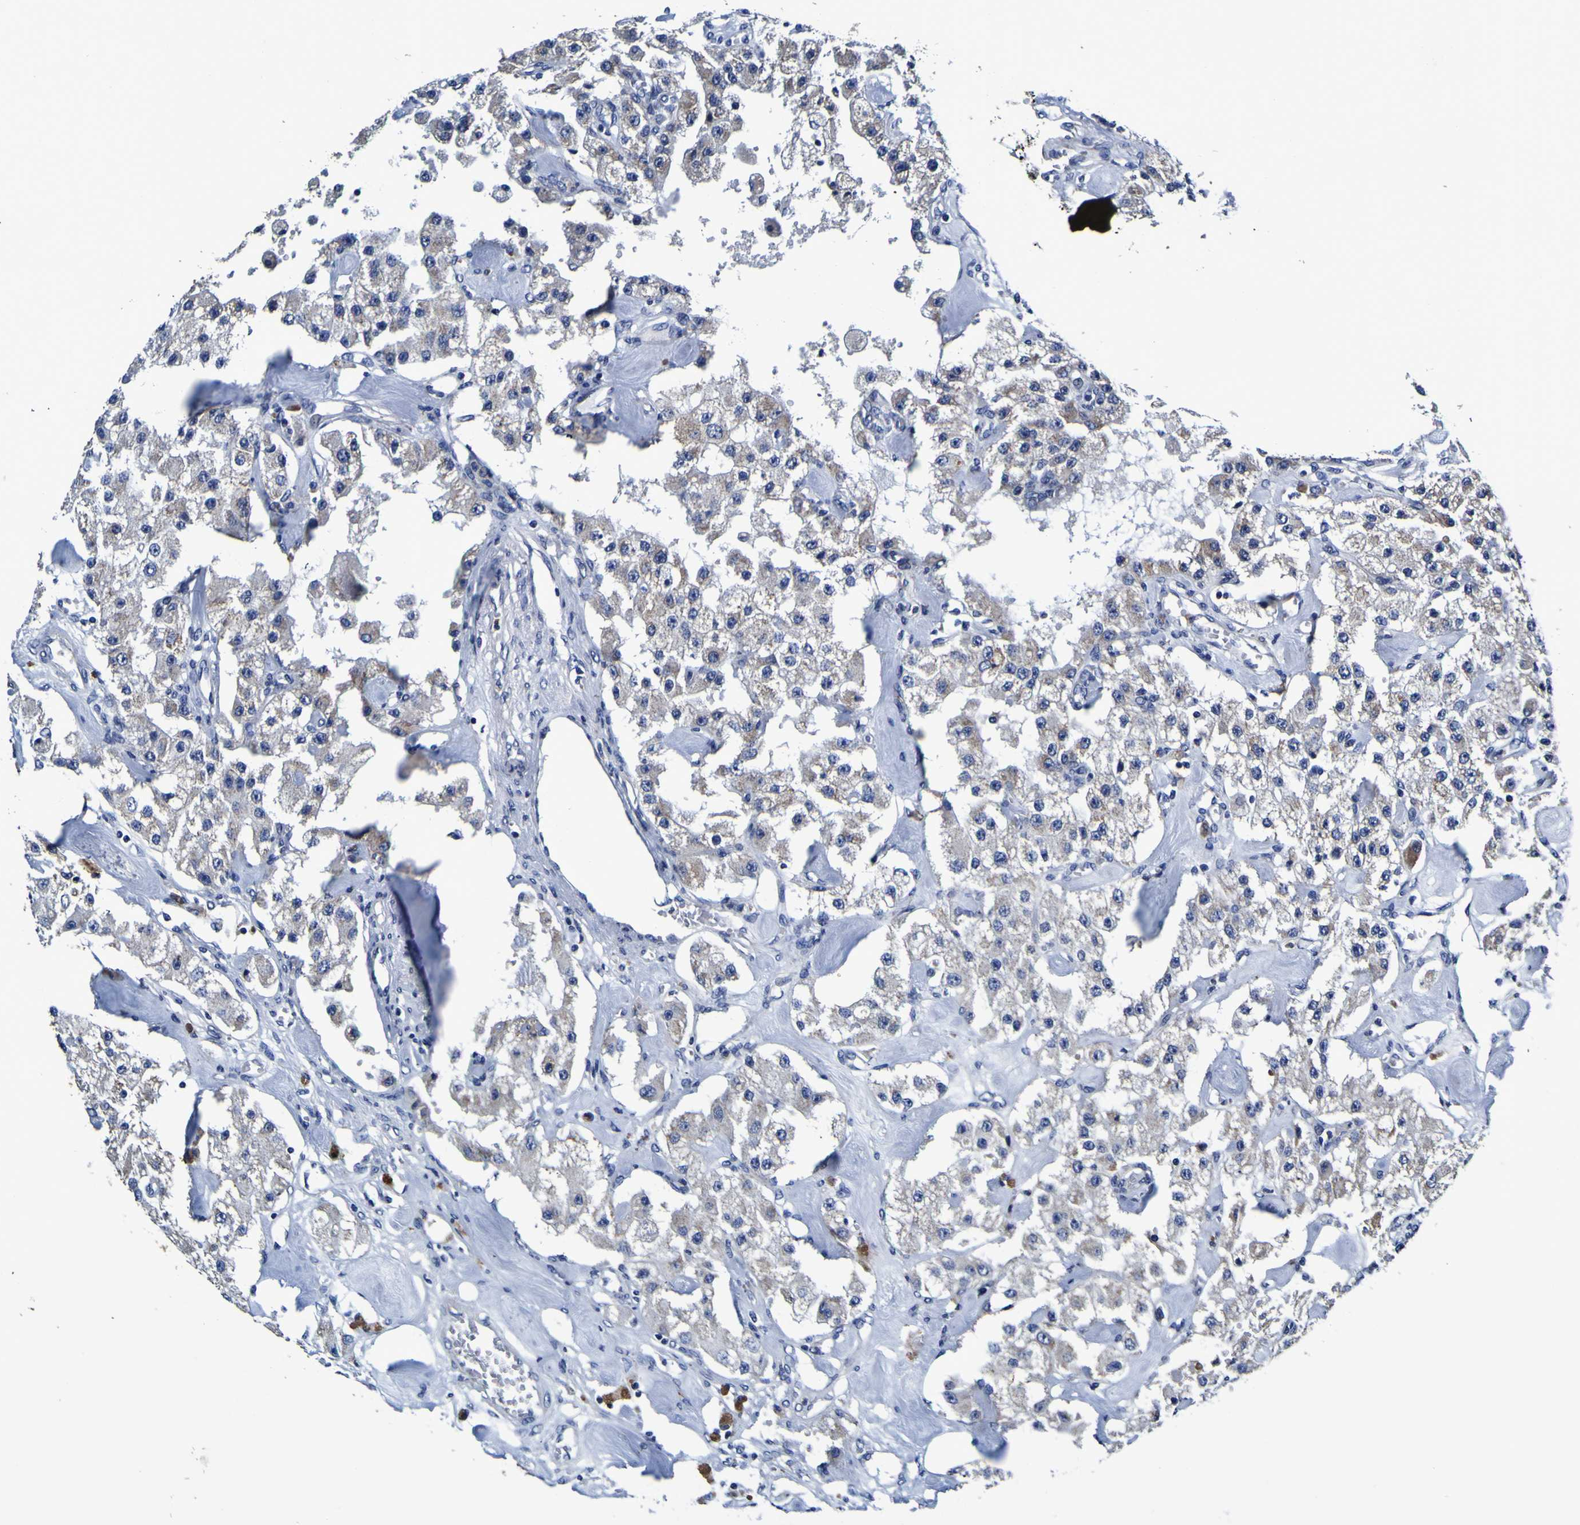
{"staining": {"intensity": "negative", "quantity": "none", "location": "none"}, "tissue": "carcinoid", "cell_type": "Tumor cells", "image_type": "cancer", "snomed": [{"axis": "morphology", "description": "Carcinoid, malignant, NOS"}, {"axis": "topography", "description": "Pancreas"}], "caption": "Immunohistochemistry (IHC) micrograph of human carcinoid stained for a protein (brown), which demonstrates no positivity in tumor cells.", "gene": "PANK4", "patient": {"sex": "male", "age": 41}}